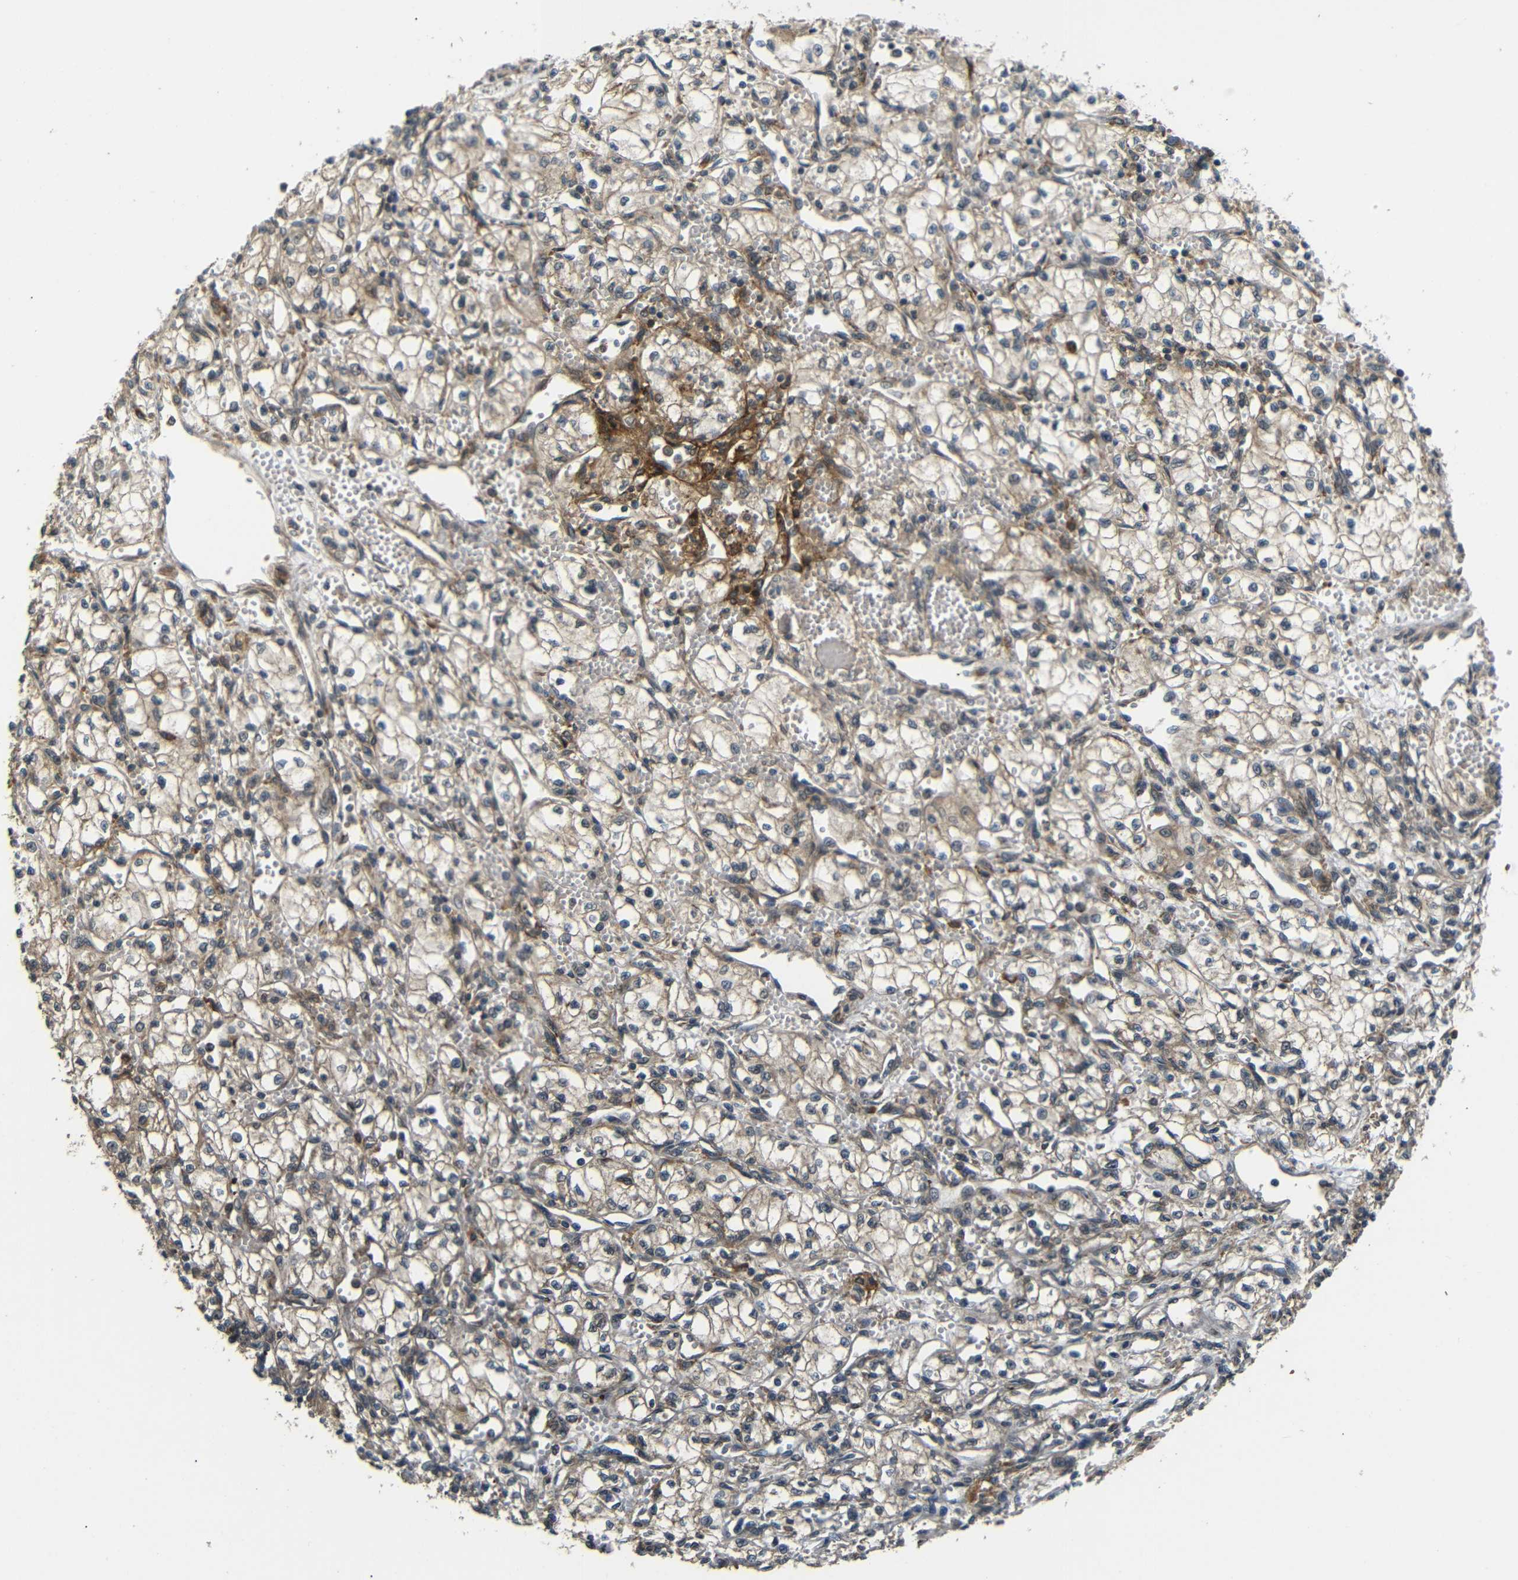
{"staining": {"intensity": "moderate", "quantity": ">75%", "location": "cytoplasmic/membranous"}, "tissue": "renal cancer", "cell_type": "Tumor cells", "image_type": "cancer", "snomed": [{"axis": "morphology", "description": "Normal tissue, NOS"}, {"axis": "morphology", "description": "Adenocarcinoma, NOS"}, {"axis": "topography", "description": "Kidney"}], "caption": "Adenocarcinoma (renal) stained for a protein displays moderate cytoplasmic/membranous positivity in tumor cells.", "gene": "EPHB2", "patient": {"sex": "male", "age": 59}}